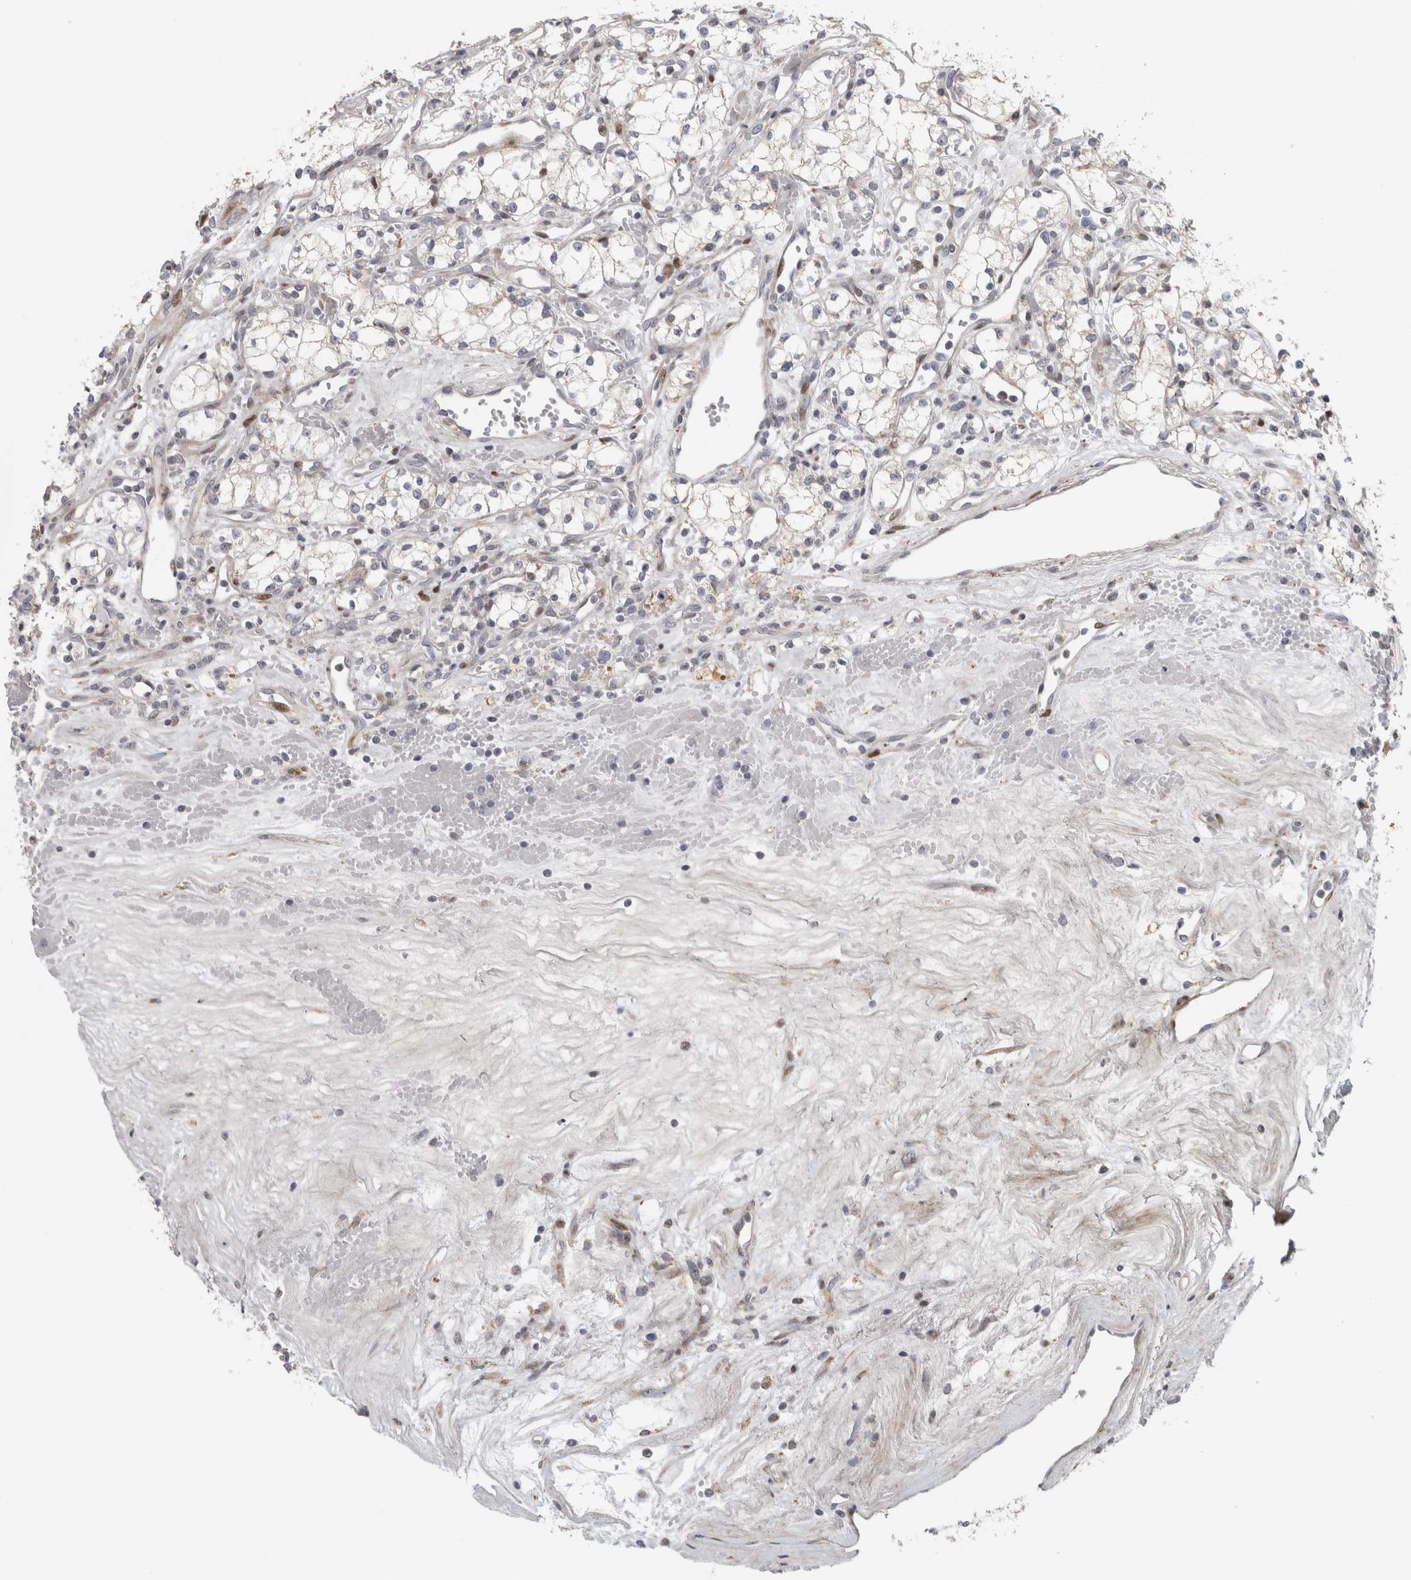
{"staining": {"intensity": "negative", "quantity": "none", "location": "none"}, "tissue": "renal cancer", "cell_type": "Tumor cells", "image_type": "cancer", "snomed": [{"axis": "morphology", "description": "Adenocarcinoma, NOS"}, {"axis": "topography", "description": "Kidney"}], "caption": "Immunohistochemistry micrograph of human renal cancer stained for a protein (brown), which displays no positivity in tumor cells.", "gene": "RBM48", "patient": {"sex": "male", "age": 59}}